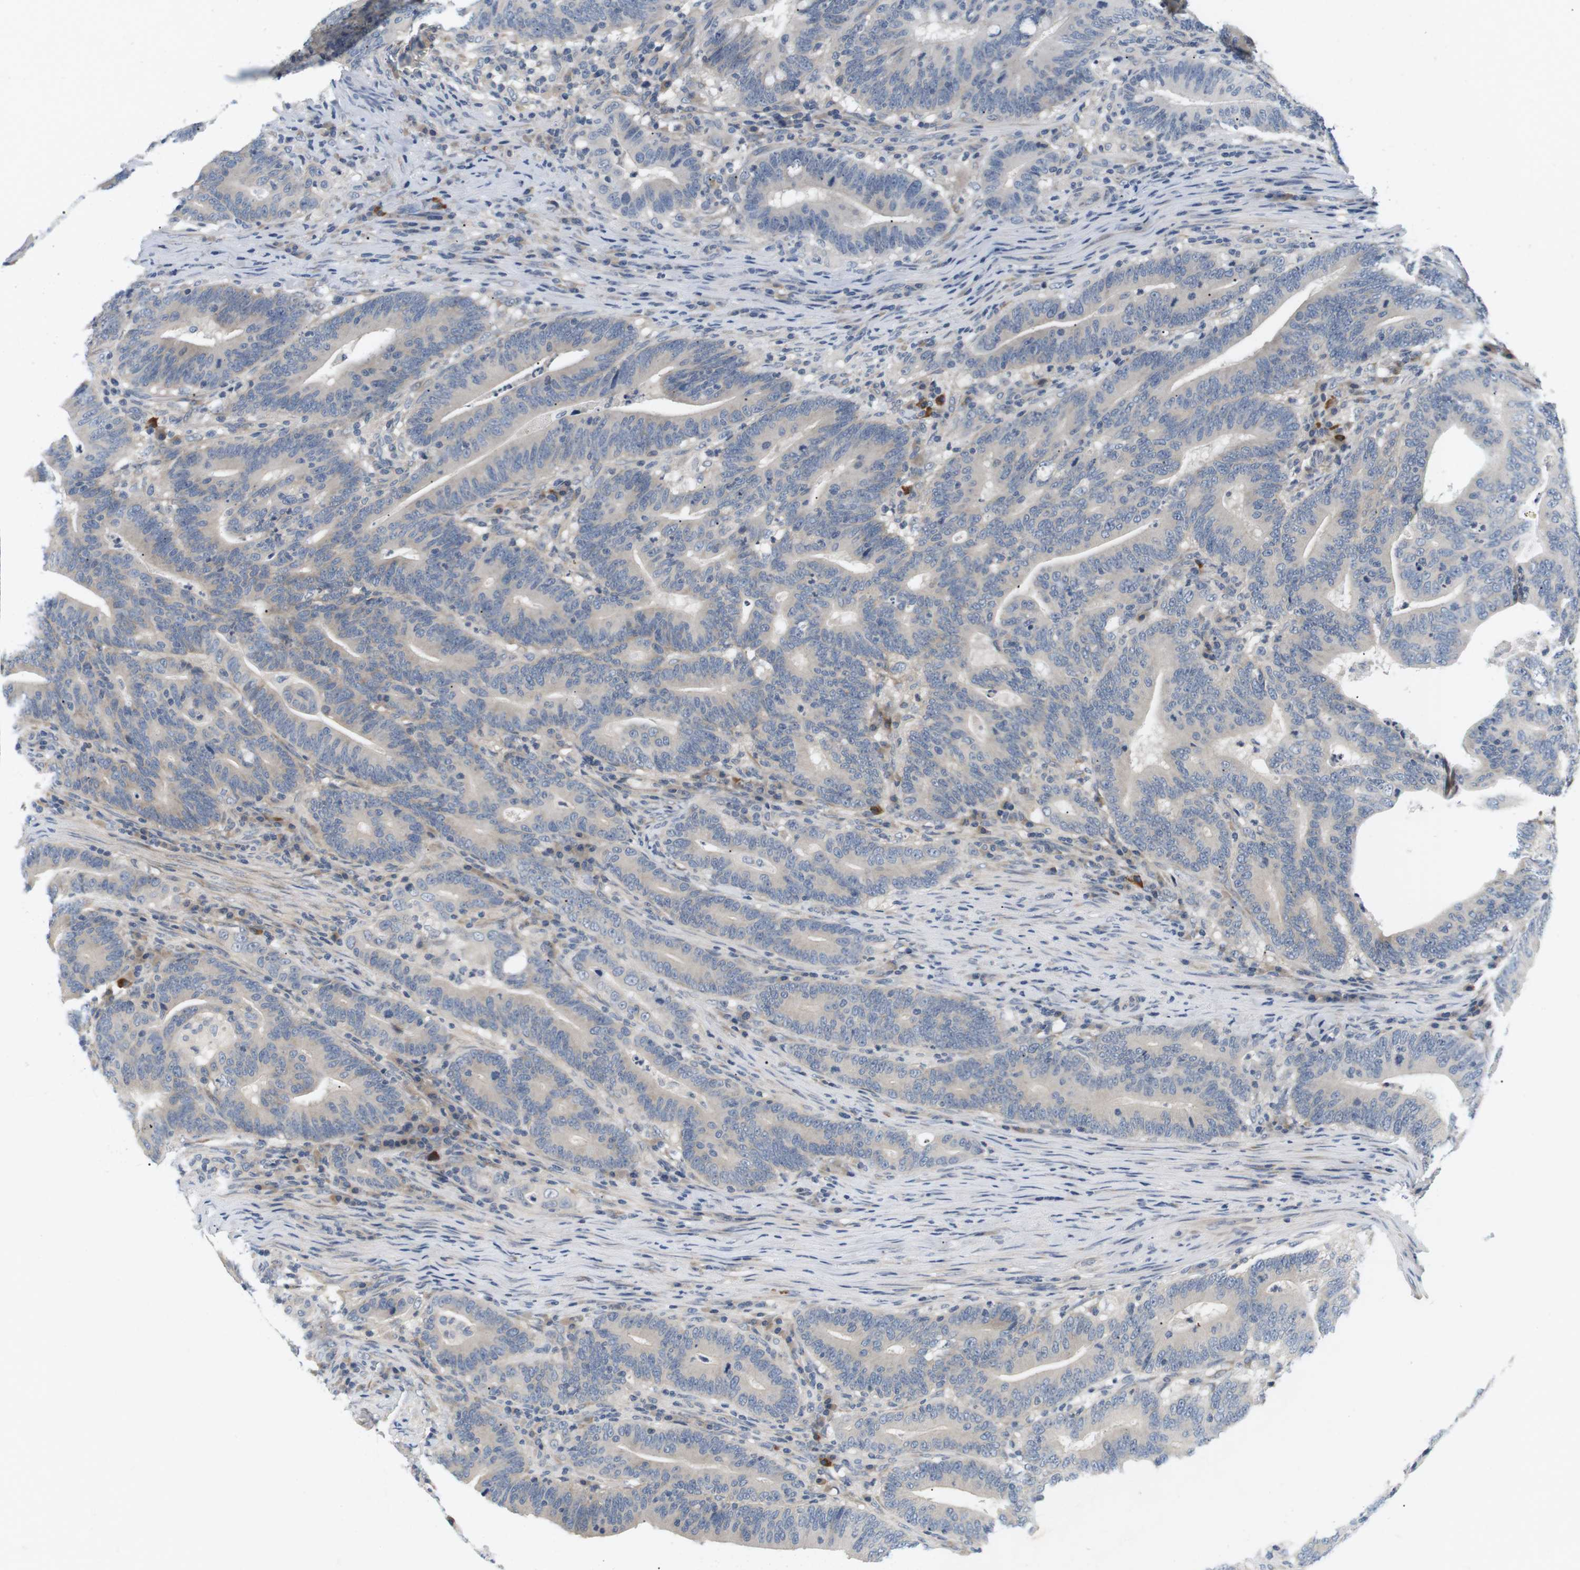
{"staining": {"intensity": "negative", "quantity": "none", "location": "none"}, "tissue": "colorectal cancer", "cell_type": "Tumor cells", "image_type": "cancer", "snomed": [{"axis": "morphology", "description": "Normal tissue, NOS"}, {"axis": "morphology", "description": "Adenocarcinoma, NOS"}, {"axis": "topography", "description": "Colon"}], "caption": "Human adenocarcinoma (colorectal) stained for a protein using immunohistochemistry (IHC) demonstrates no expression in tumor cells.", "gene": "EVA1C", "patient": {"sex": "female", "age": 66}}